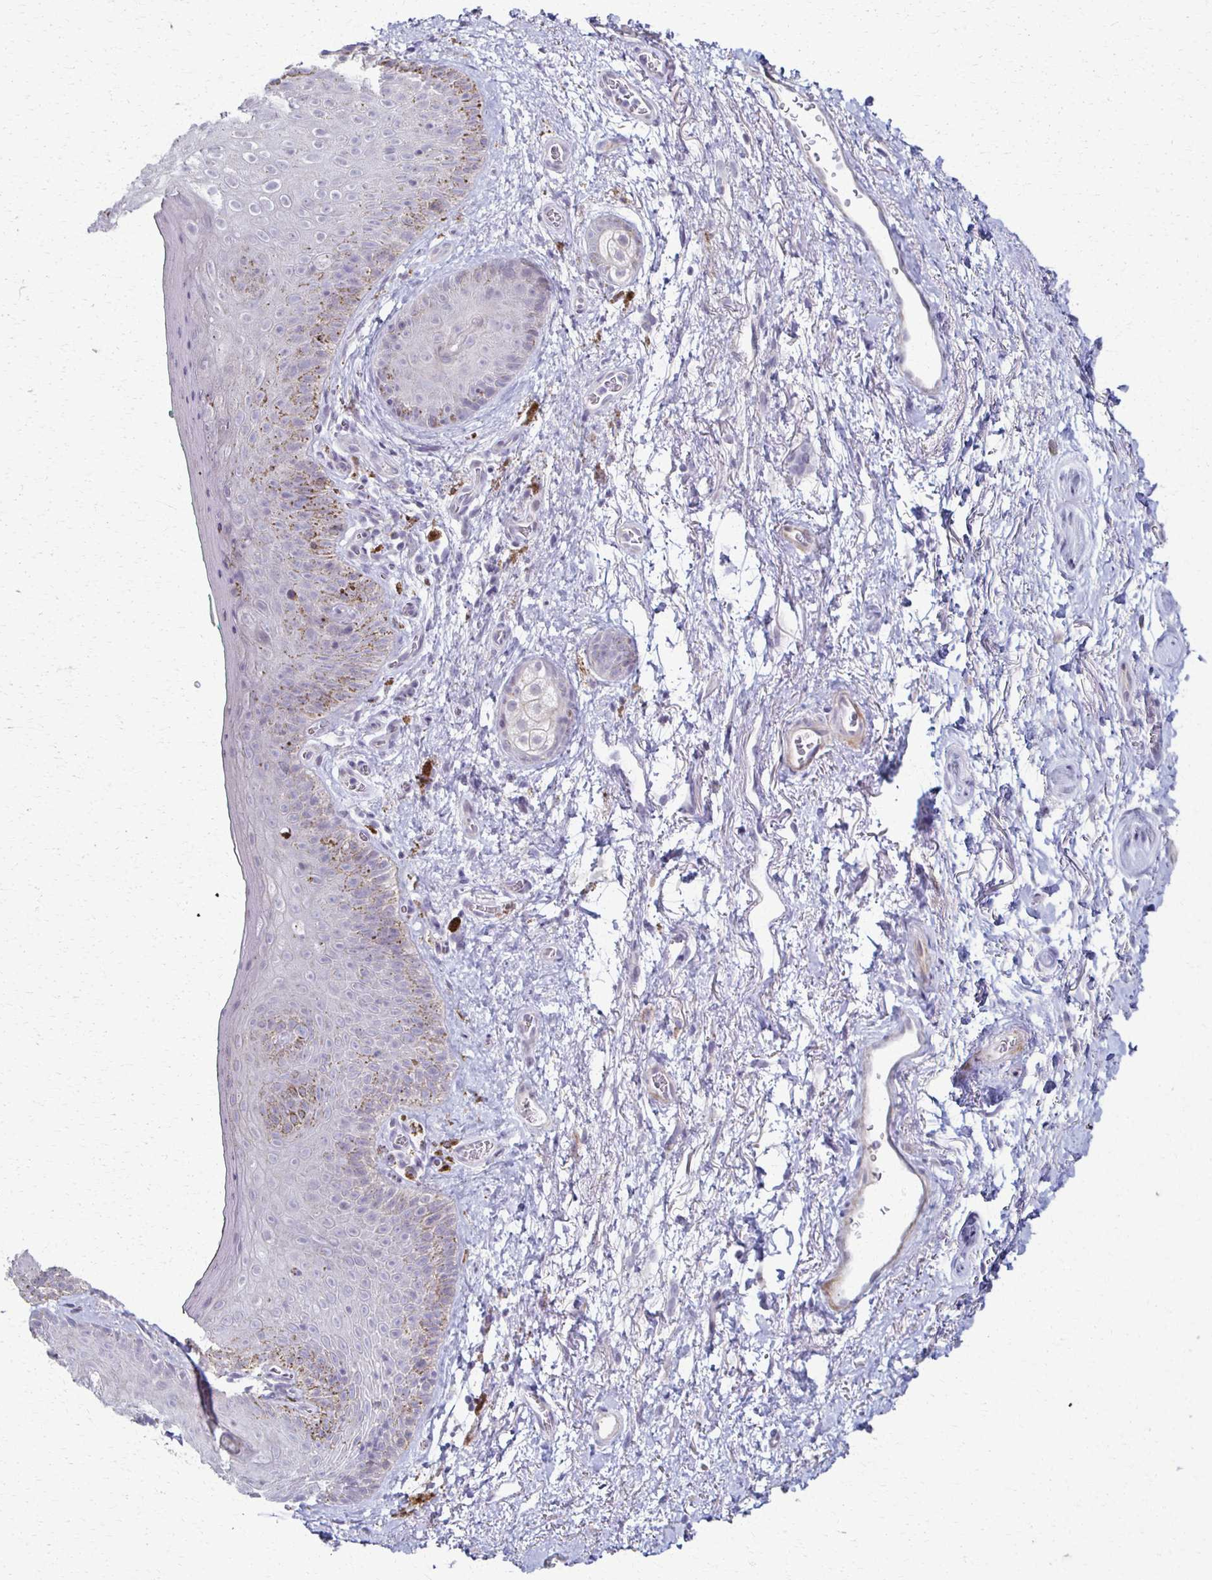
{"staining": {"intensity": "negative", "quantity": "none", "location": "none"}, "tissue": "adipose tissue", "cell_type": "Adipocytes", "image_type": "normal", "snomed": [{"axis": "morphology", "description": "Normal tissue, NOS"}, {"axis": "topography", "description": "Vulva"}, {"axis": "topography", "description": "Peripheral nerve tissue"}], "caption": "This is a micrograph of immunohistochemistry (IHC) staining of normal adipose tissue, which shows no expression in adipocytes. (DAB immunohistochemistry visualized using brightfield microscopy, high magnification).", "gene": "FOXO4", "patient": {"sex": "female", "age": 66}}